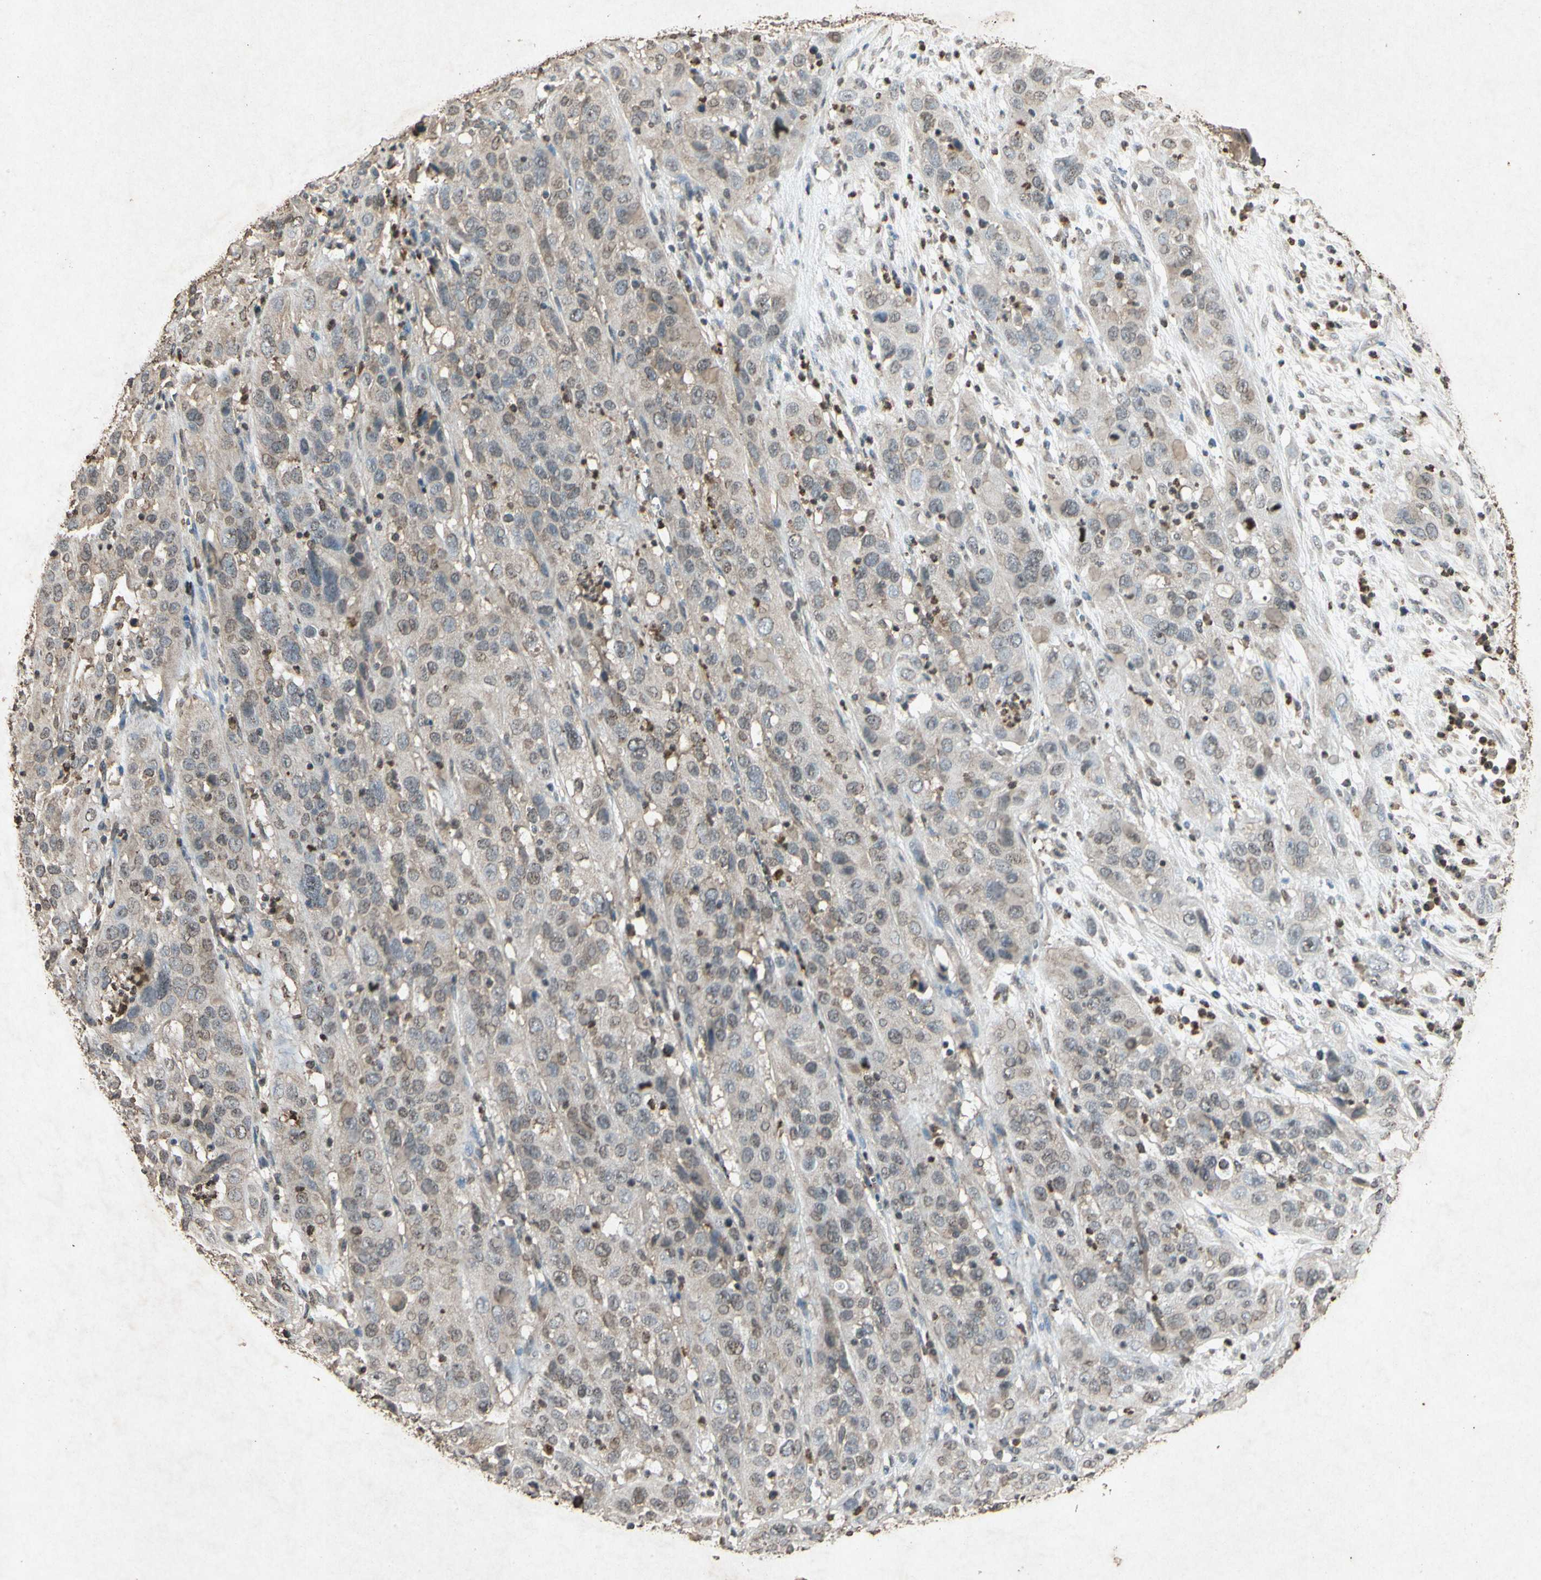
{"staining": {"intensity": "weak", "quantity": ">75%", "location": "cytoplasmic/membranous"}, "tissue": "cervical cancer", "cell_type": "Tumor cells", "image_type": "cancer", "snomed": [{"axis": "morphology", "description": "Squamous cell carcinoma, NOS"}, {"axis": "topography", "description": "Cervix"}], "caption": "IHC image of squamous cell carcinoma (cervical) stained for a protein (brown), which demonstrates low levels of weak cytoplasmic/membranous expression in approximately >75% of tumor cells.", "gene": "MSRB1", "patient": {"sex": "female", "age": 32}}